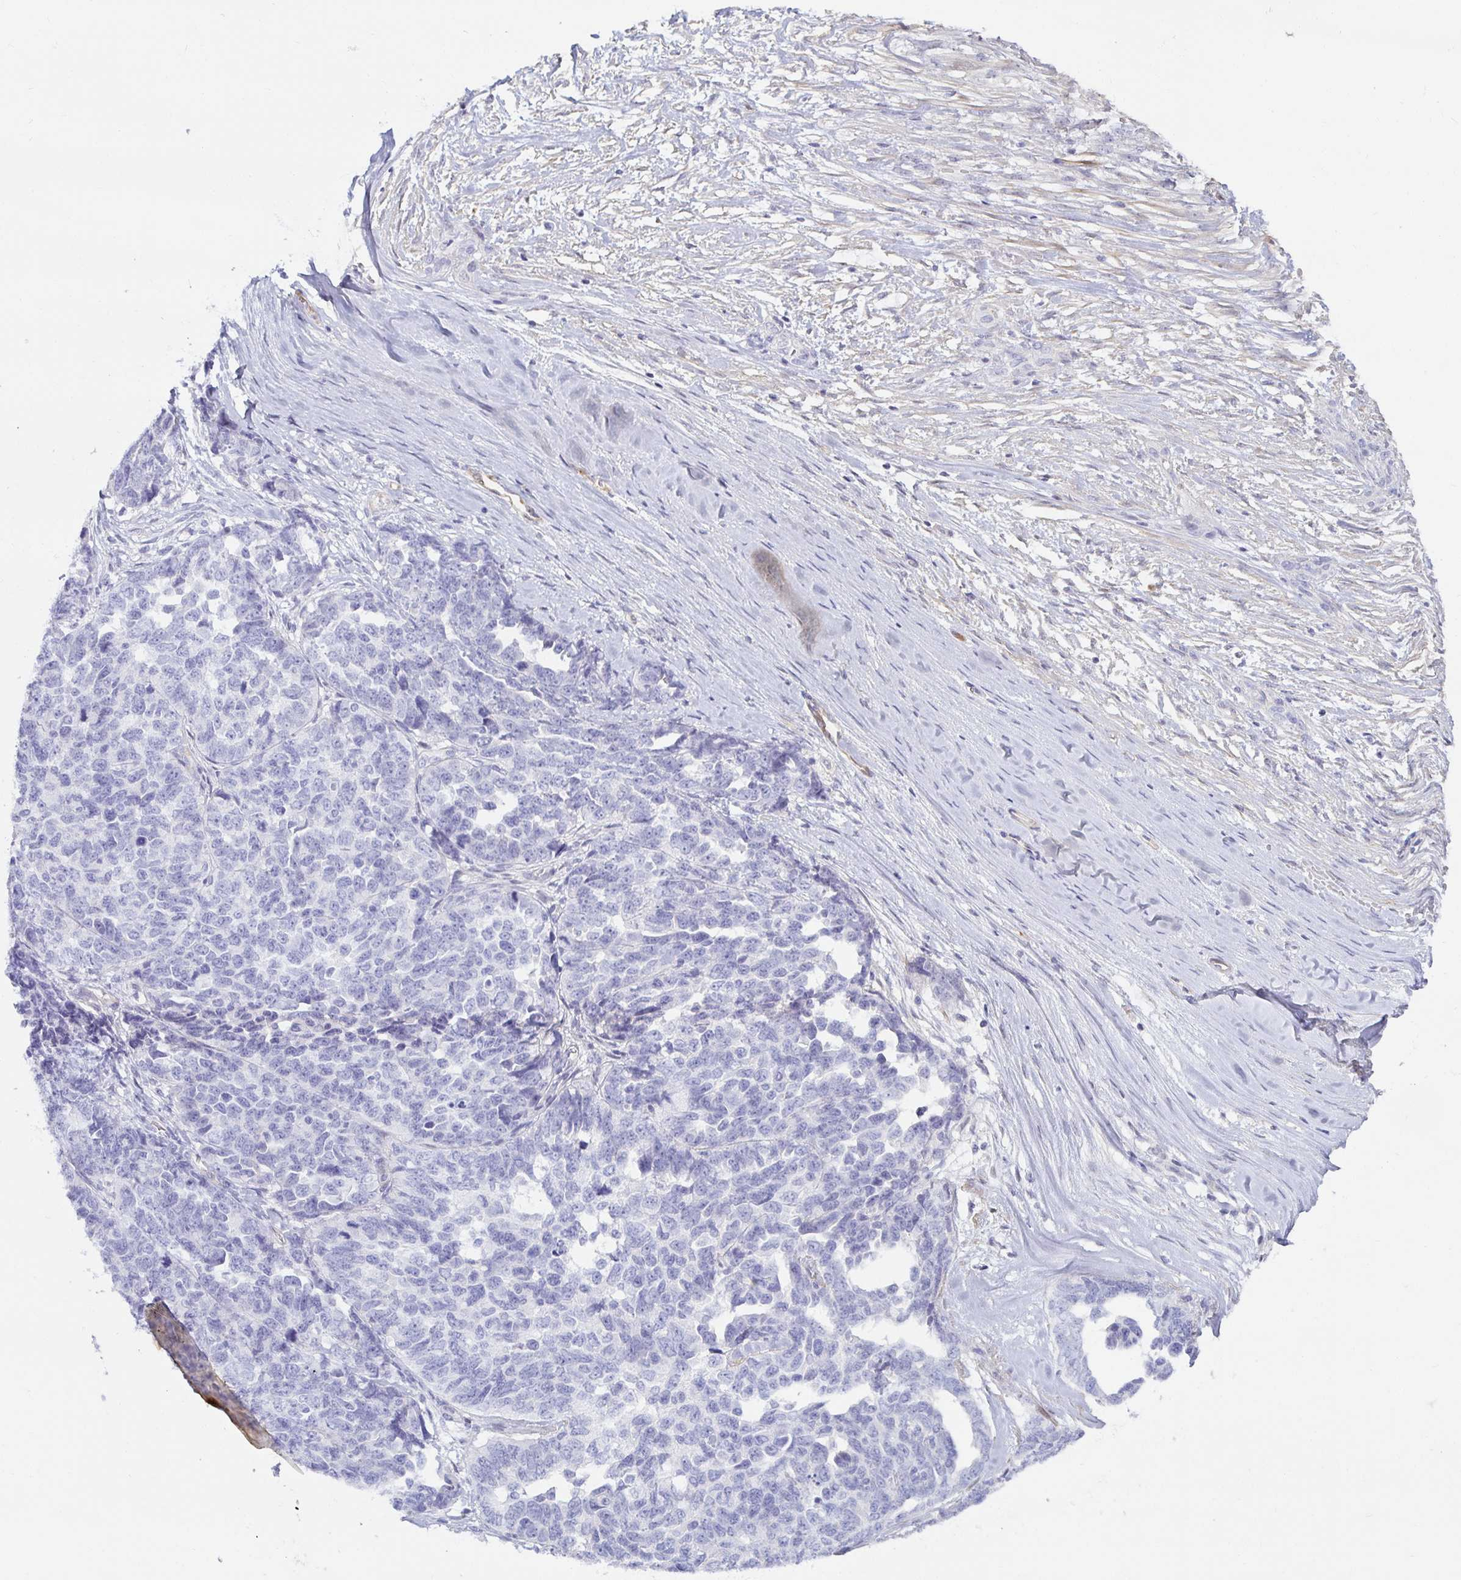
{"staining": {"intensity": "negative", "quantity": "none", "location": "none"}, "tissue": "ovarian cancer", "cell_type": "Tumor cells", "image_type": "cancer", "snomed": [{"axis": "morphology", "description": "Cystadenocarcinoma, serous, NOS"}, {"axis": "topography", "description": "Ovary"}], "caption": "Immunohistochemistry (IHC) image of neoplastic tissue: human ovarian cancer (serous cystadenocarcinoma) stained with DAB (3,3'-diaminobenzidine) reveals no significant protein expression in tumor cells. (Stains: DAB (3,3'-diaminobenzidine) immunohistochemistry (IHC) with hematoxylin counter stain, Microscopy: brightfield microscopy at high magnification).", "gene": "SPAG4", "patient": {"sex": "female", "age": 69}}